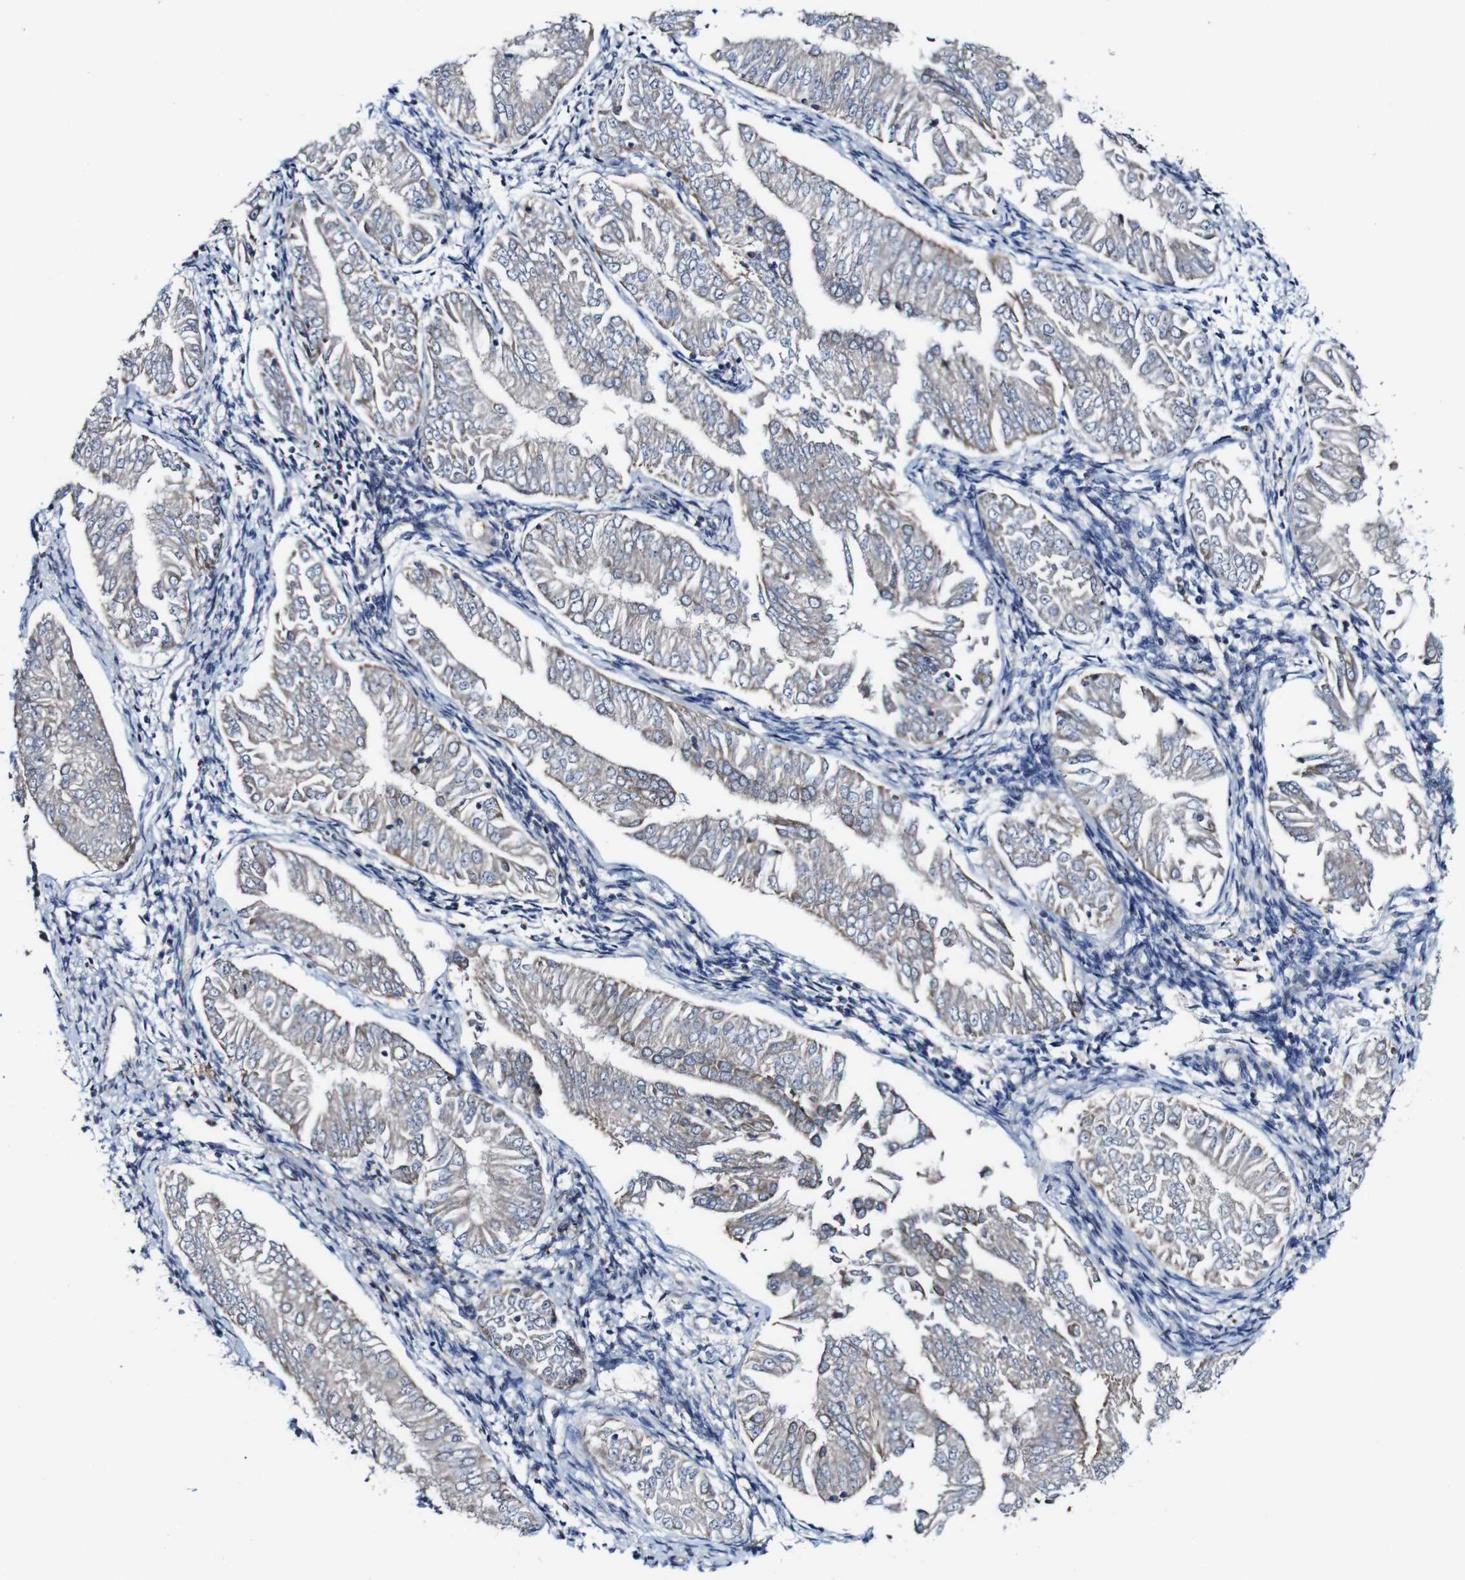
{"staining": {"intensity": "negative", "quantity": "none", "location": "none"}, "tissue": "endometrial cancer", "cell_type": "Tumor cells", "image_type": "cancer", "snomed": [{"axis": "morphology", "description": "Adenocarcinoma, NOS"}, {"axis": "topography", "description": "Endometrium"}], "caption": "An image of endometrial cancer stained for a protein displays no brown staining in tumor cells.", "gene": "JAK2", "patient": {"sex": "female", "age": 53}}